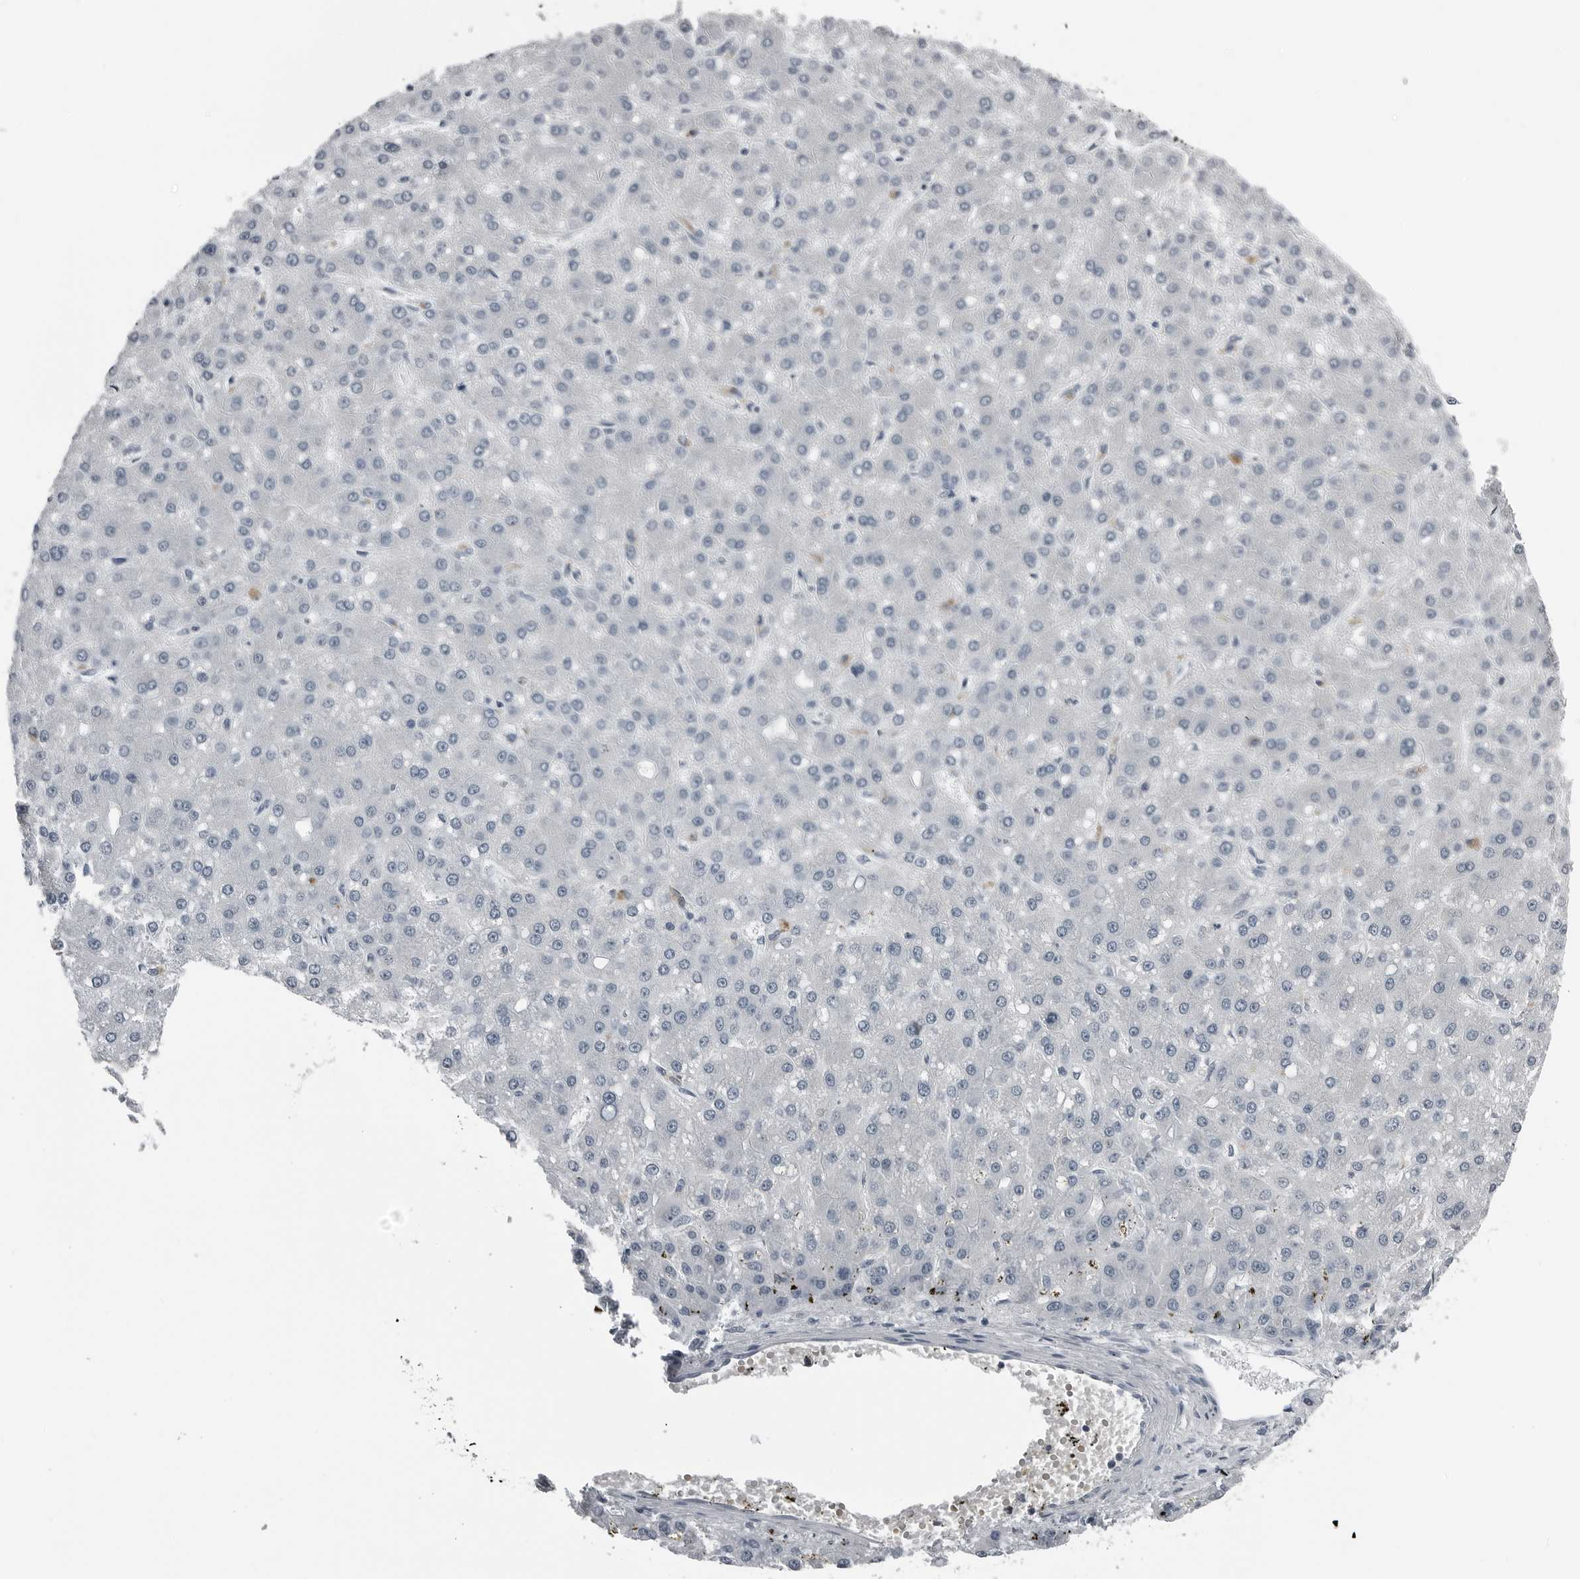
{"staining": {"intensity": "negative", "quantity": "none", "location": "none"}, "tissue": "liver cancer", "cell_type": "Tumor cells", "image_type": "cancer", "snomed": [{"axis": "morphology", "description": "Carcinoma, Hepatocellular, NOS"}, {"axis": "topography", "description": "Liver"}], "caption": "Liver cancer (hepatocellular carcinoma) was stained to show a protein in brown. There is no significant staining in tumor cells.", "gene": "SPINK1", "patient": {"sex": "male", "age": 67}}